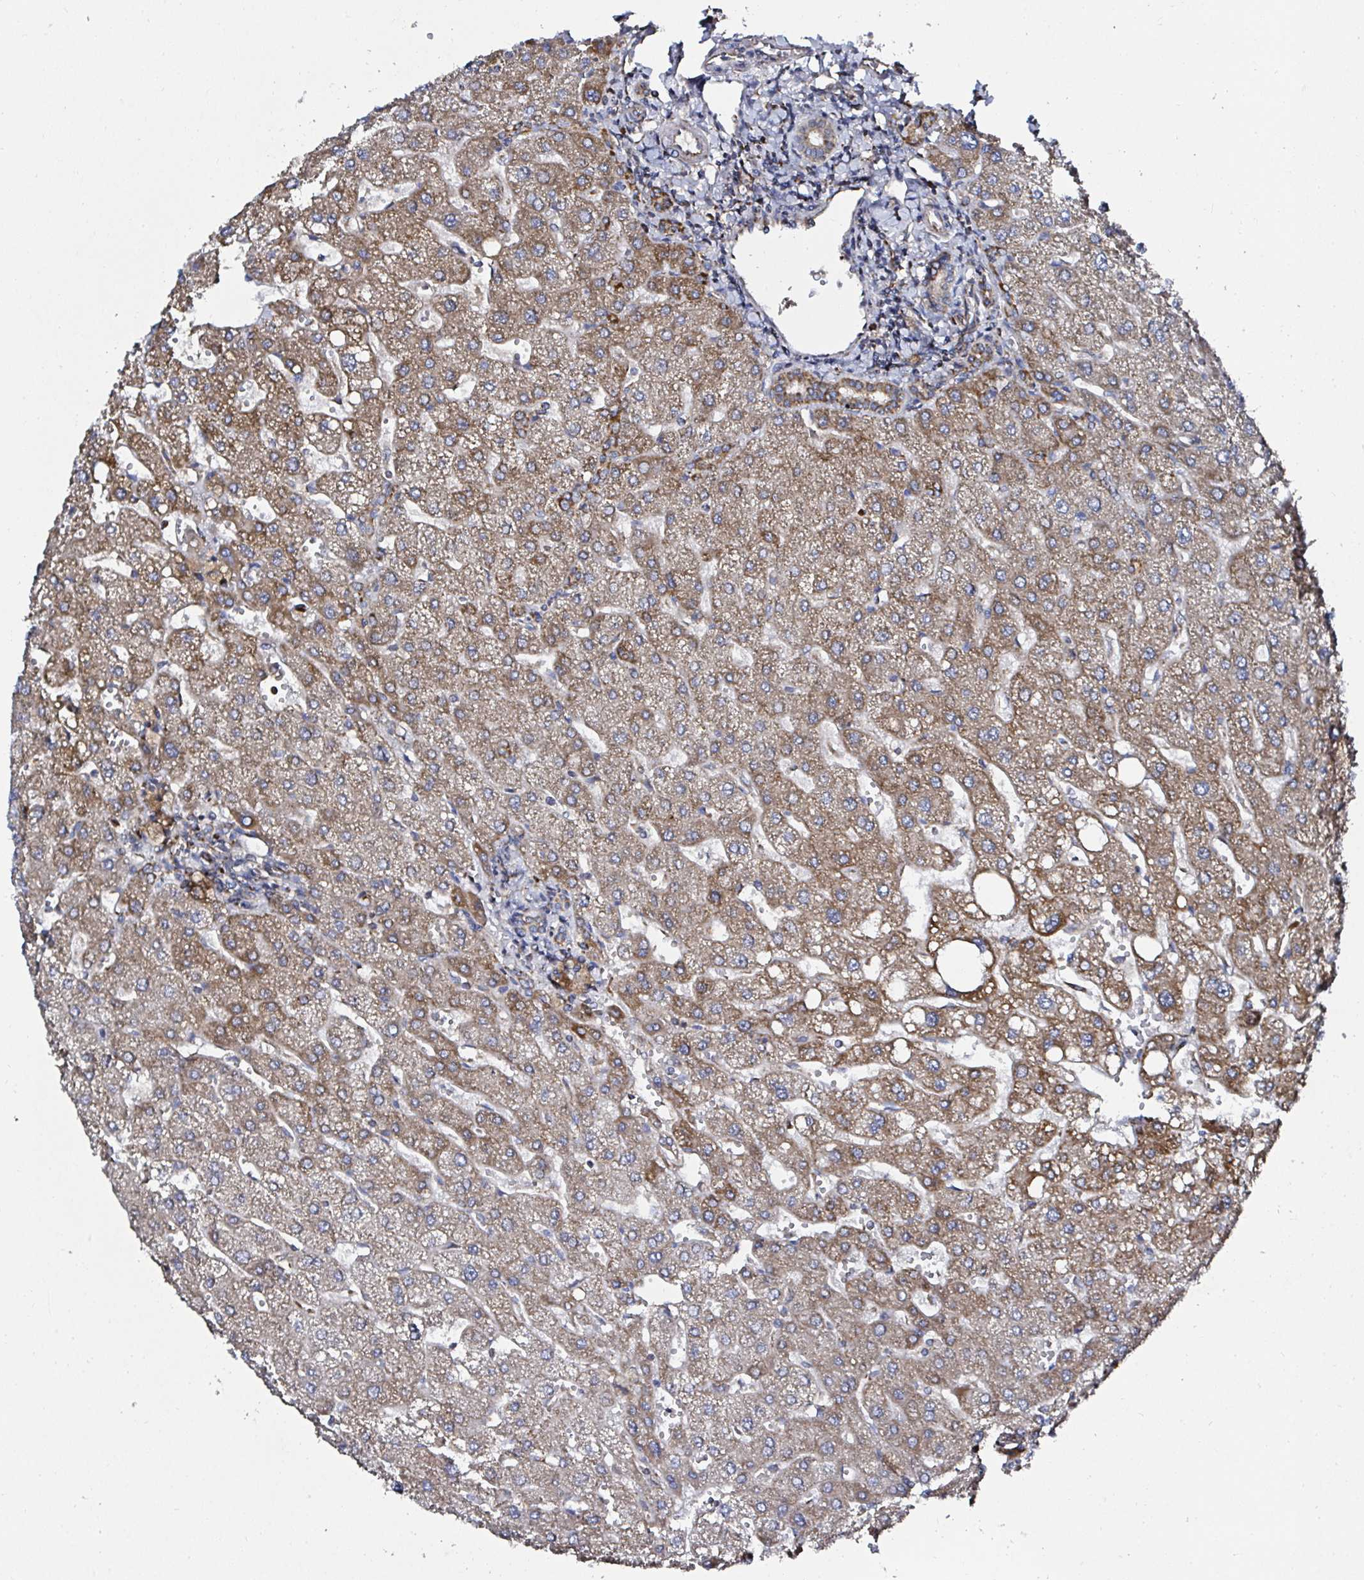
{"staining": {"intensity": "moderate", "quantity": ">75%", "location": "cytoplasmic/membranous"}, "tissue": "liver", "cell_type": "Cholangiocytes", "image_type": "normal", "snomed": [{"axis": "morphology", "description": "Normal tissue, NOS"}, {"axis": "topography", "description": "Liver"}], "caption": "This image exhibits immunohistochemistry (IHC) staining of normal liver, with medium moderate cytoplasmic/membranous staining in about >75% of cholangiocytes.", "gene": "ATAD3A", "patient": {"sex": "male", "age": 67}}